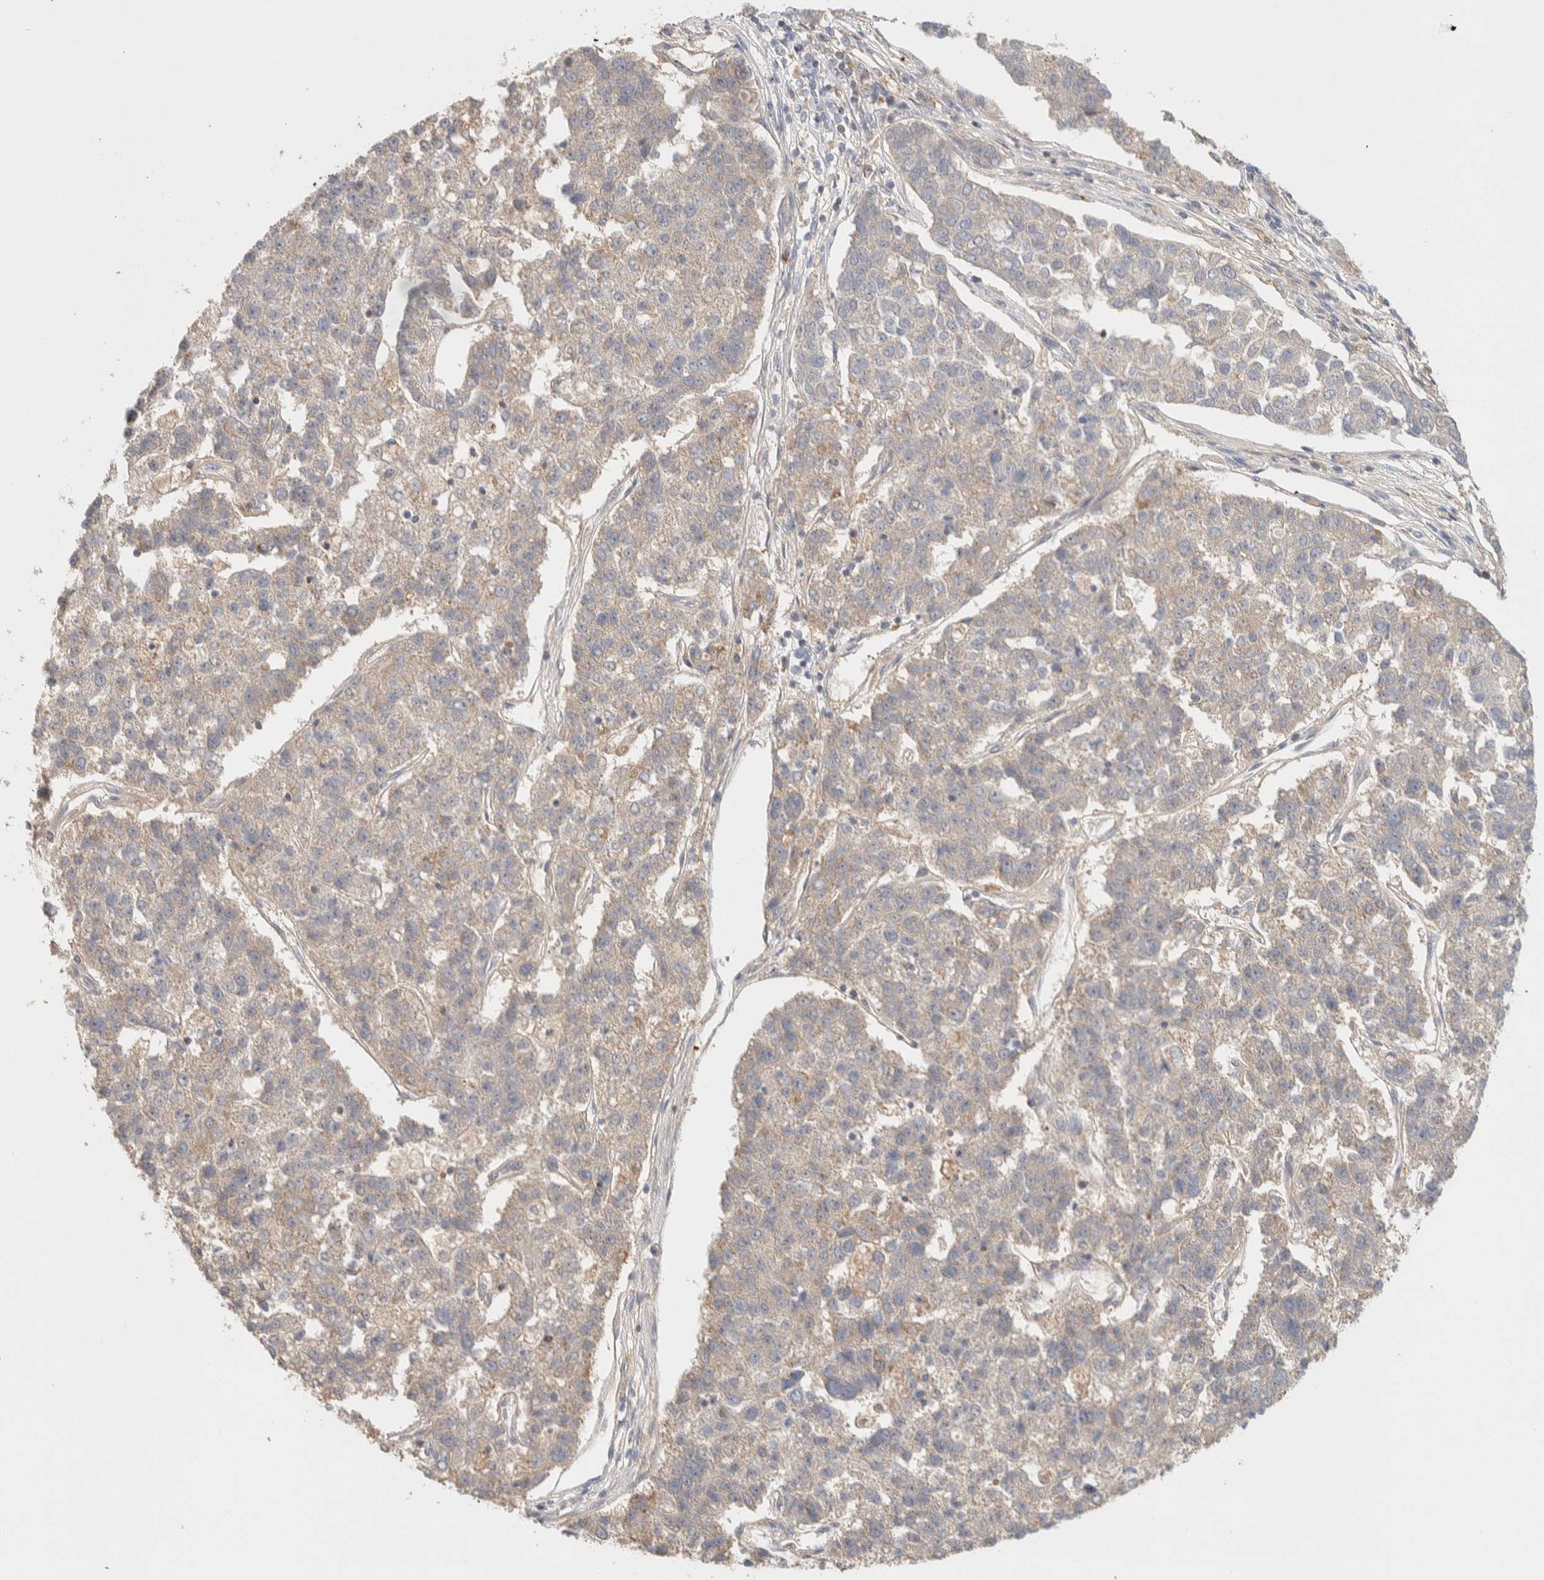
{"staining": {"intensity": "weak", "quantity": ">75%", "location": "cytoplasmic/membranous"}, "tissue": "pancreatic cancer", "cell_type": "Tumor cells", "image_type": "cancer", "snomed": [{"axis": "morphology", "description": "Adenocarcinoma, NOS"}, {"axis": "topography", "description": "Pancreas"}], "caption": "Immunohistochemical staining of pancreatic cancer displays low levels of weak cytoplasmic/membranous protein expression in about >75% of tumor cells.", "gene": "KIF9", "patient": {"sex": "female", "age": 61}}